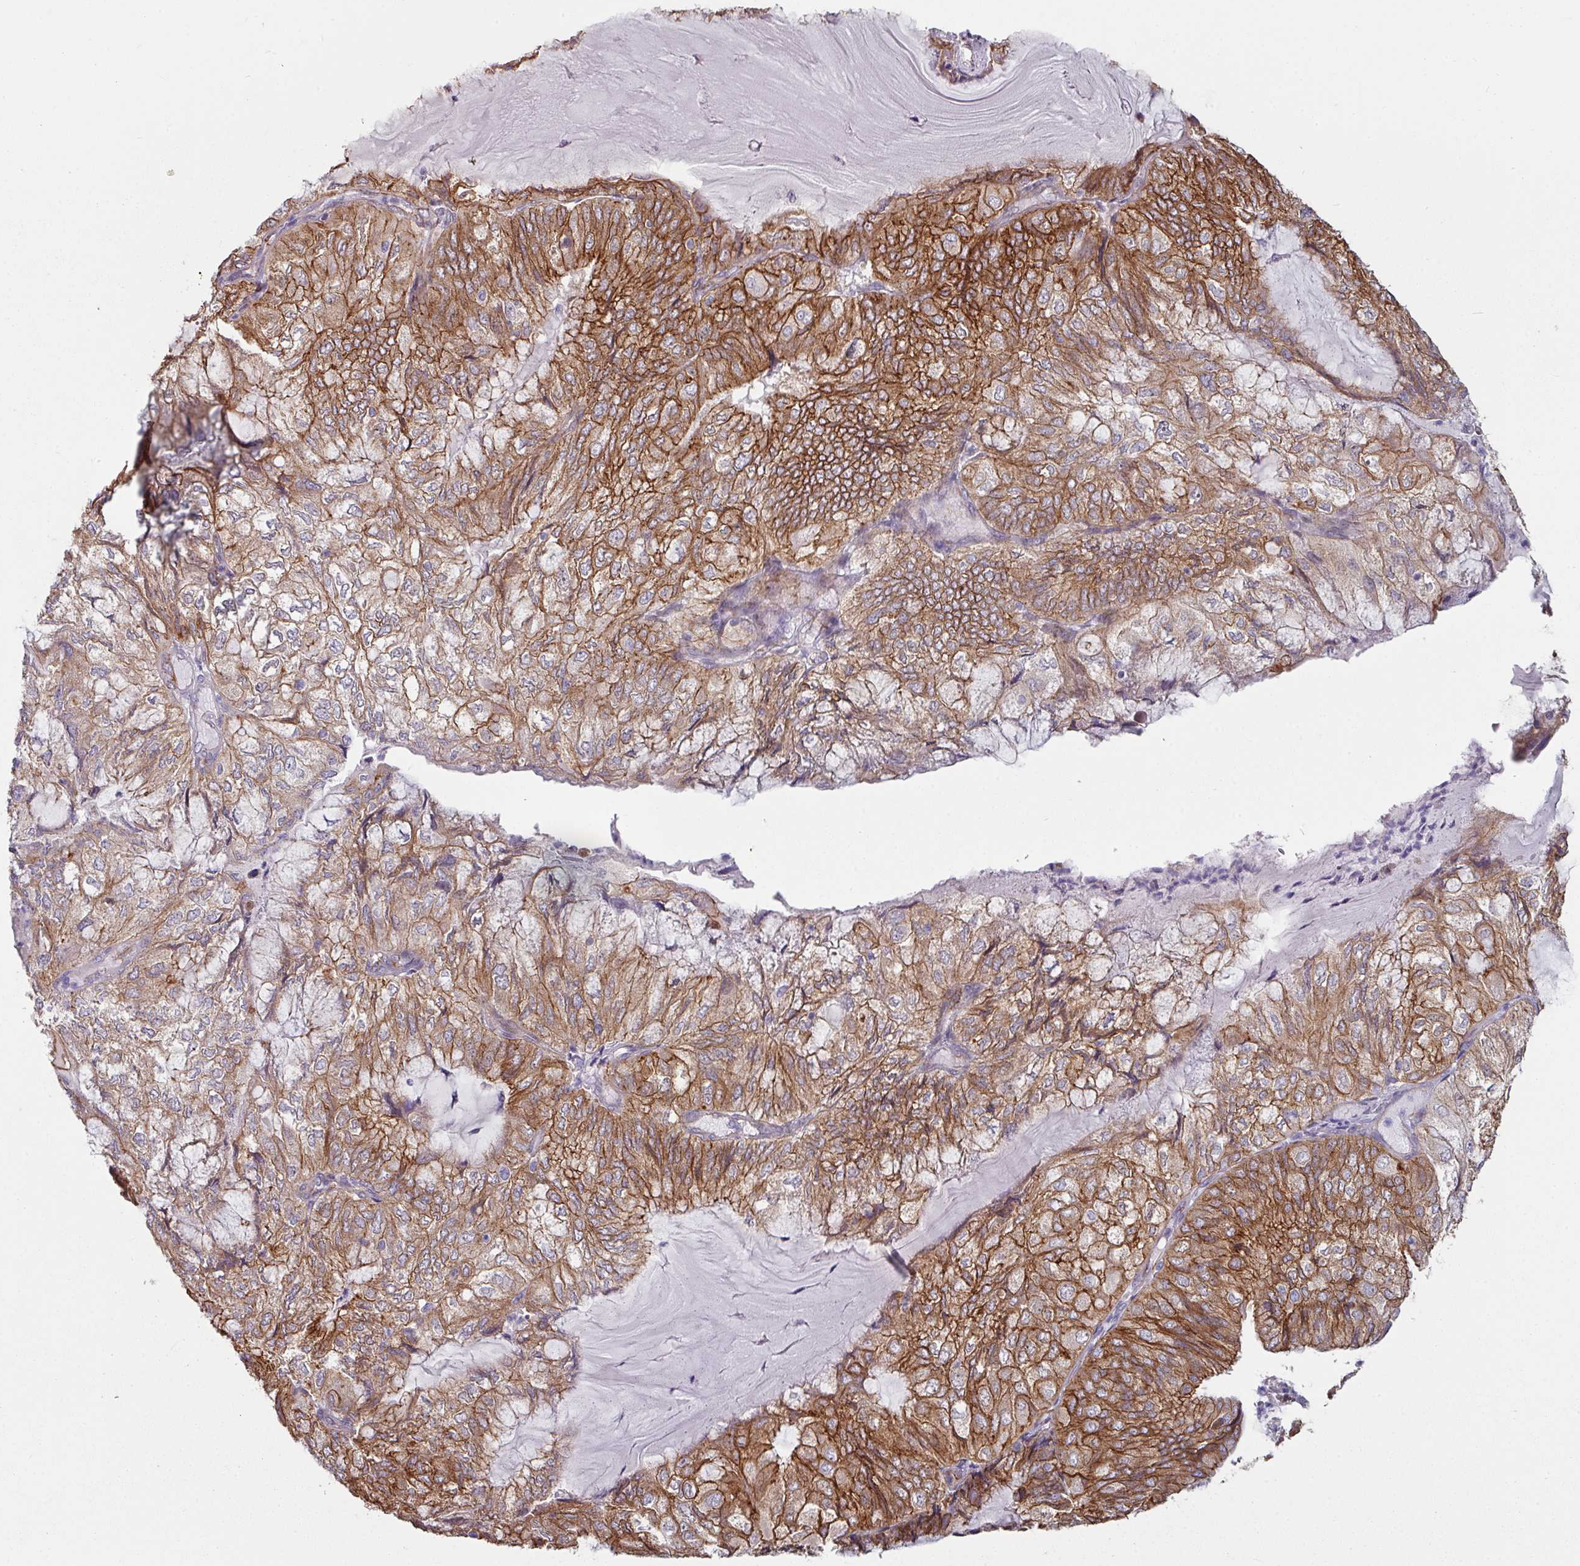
{"staining": {"intensity": "moderate", "quantity": ">75%", "location": "cytoplasmic/membranous"}, "tissue": "endometrial cancer", "cell_type": "Tumor cells", "image_type": "cancer", "snomed": [{"axis": "morphology", "description": "Adenocarcinoma, NOS"}, {"axis": "topography", "description": "Endometrium"}], "caption": "Approximately >75% of tumor cells in human endometrial cancer show moderate cytoplasmic/membranous protein expression as visualized by brown immunohistochemical staining.", "gene": "JUP", "patient": {"sex": "female", "age": 81}}